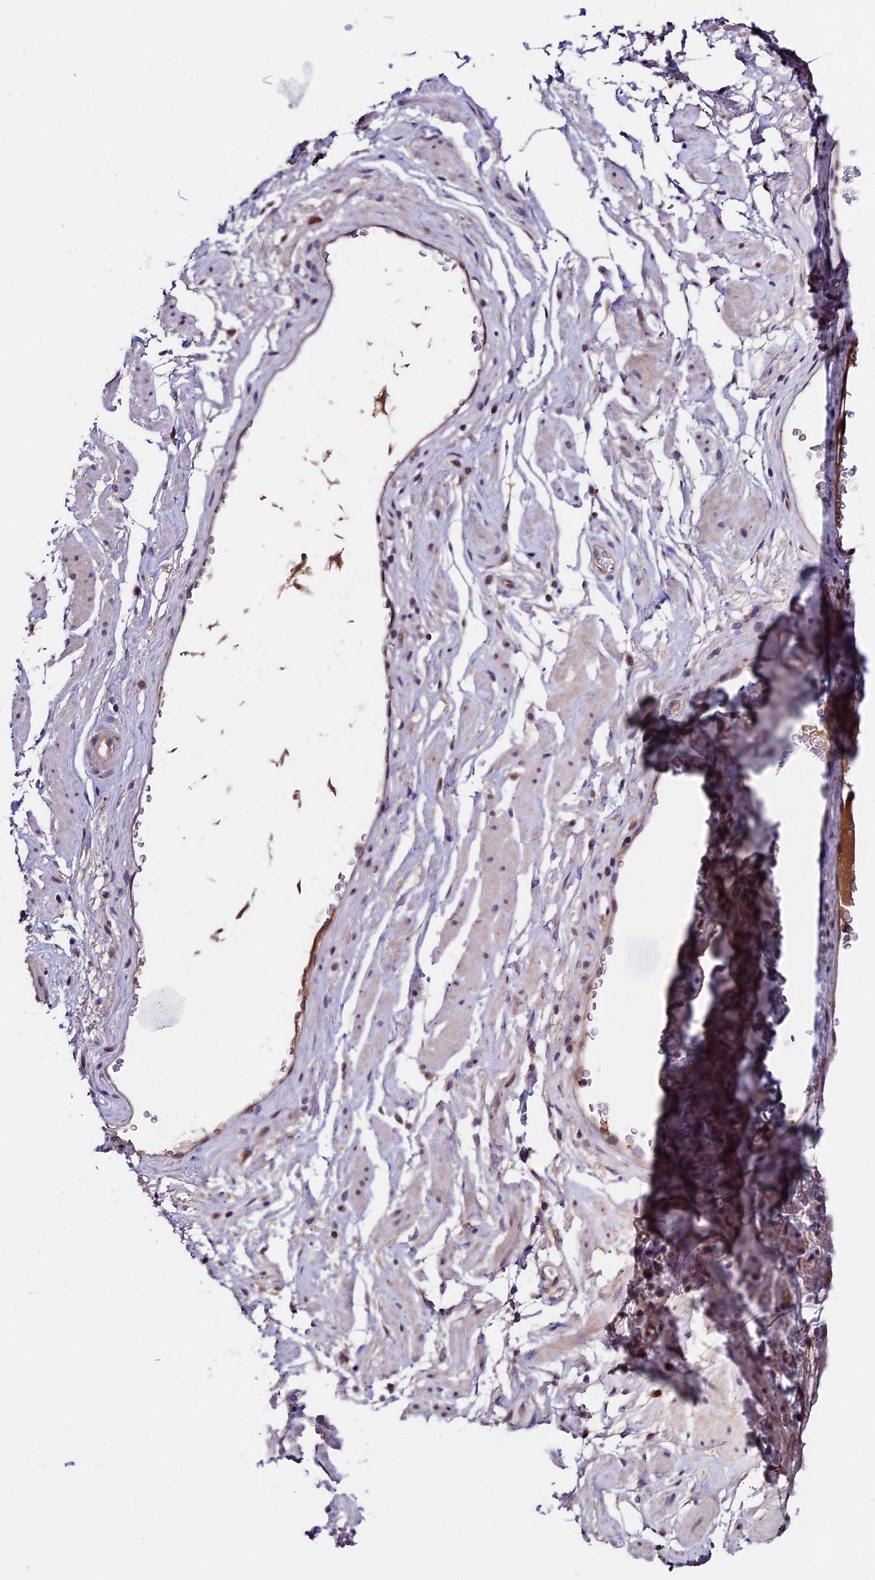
{"staining": {"intensity": "weak", "quantity": ">75%", "location": "cytoplasmic/membranous"}, "tissue": "adipose tissue", "cell_type": "Adipocytes", "image_type": "normal", "snomed": [{"axis": "morphology", "description": "Normal tissue, NOS"}, {"axis": "morphology", "description": "Adenocarcinoma, NOS"}, {"axis": "topography", "description": "Rectum"}, {"axis": "topography", "description": "Vagina"}, {"axis": "topography", "description": "Peripheral nerve tissue"}], "caption": "The micrograph exhibits staining of unremarkable adipose tissue, revealing weak cytoplasmic/membranous protein expression (brown color) within adipocytes. (DAB (3,3'-diaminobenzidine) IHC with brightfield microscopy, high magnification).", "gene": "SBNO2", "patient": {"sex": "female", "age": 71}}